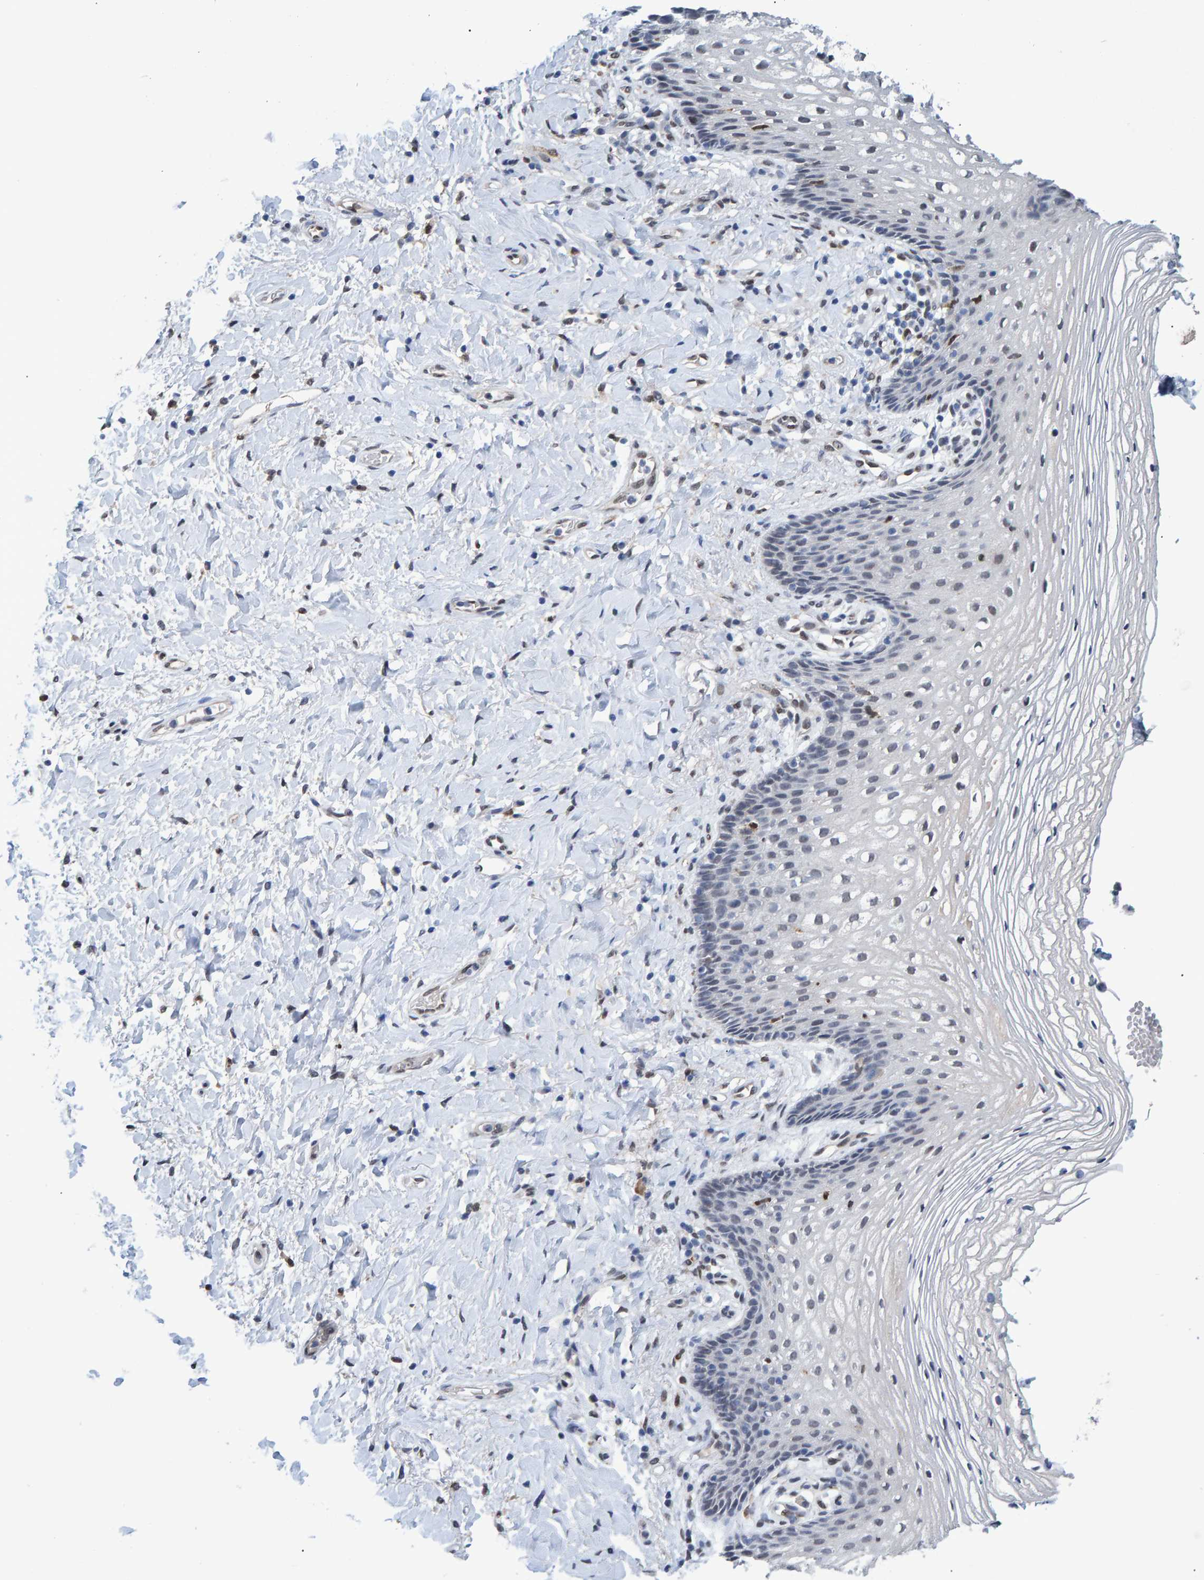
{"staining": {"intensity": "negative", "quantity": "none", "location": "none"}, "tissue": "vagina", "cell_type": "Squamous epithelial cells", "image_type": "normal", "snomed": [{"axis": "morphology", "description": "Normal tissue, NOS"}, {"axis": "topography", "description": "Vagina"}], "caption": "High magnification brightfield microscopy of benign vagina stained with DAB (3,3'-diaminobenzidine) (brown) and counterstained with hematoxylin (blue): squamous epithelial cells show no significant positivity.", "gene": "QKI", "patient": {"sex": "female", "age": 60}}